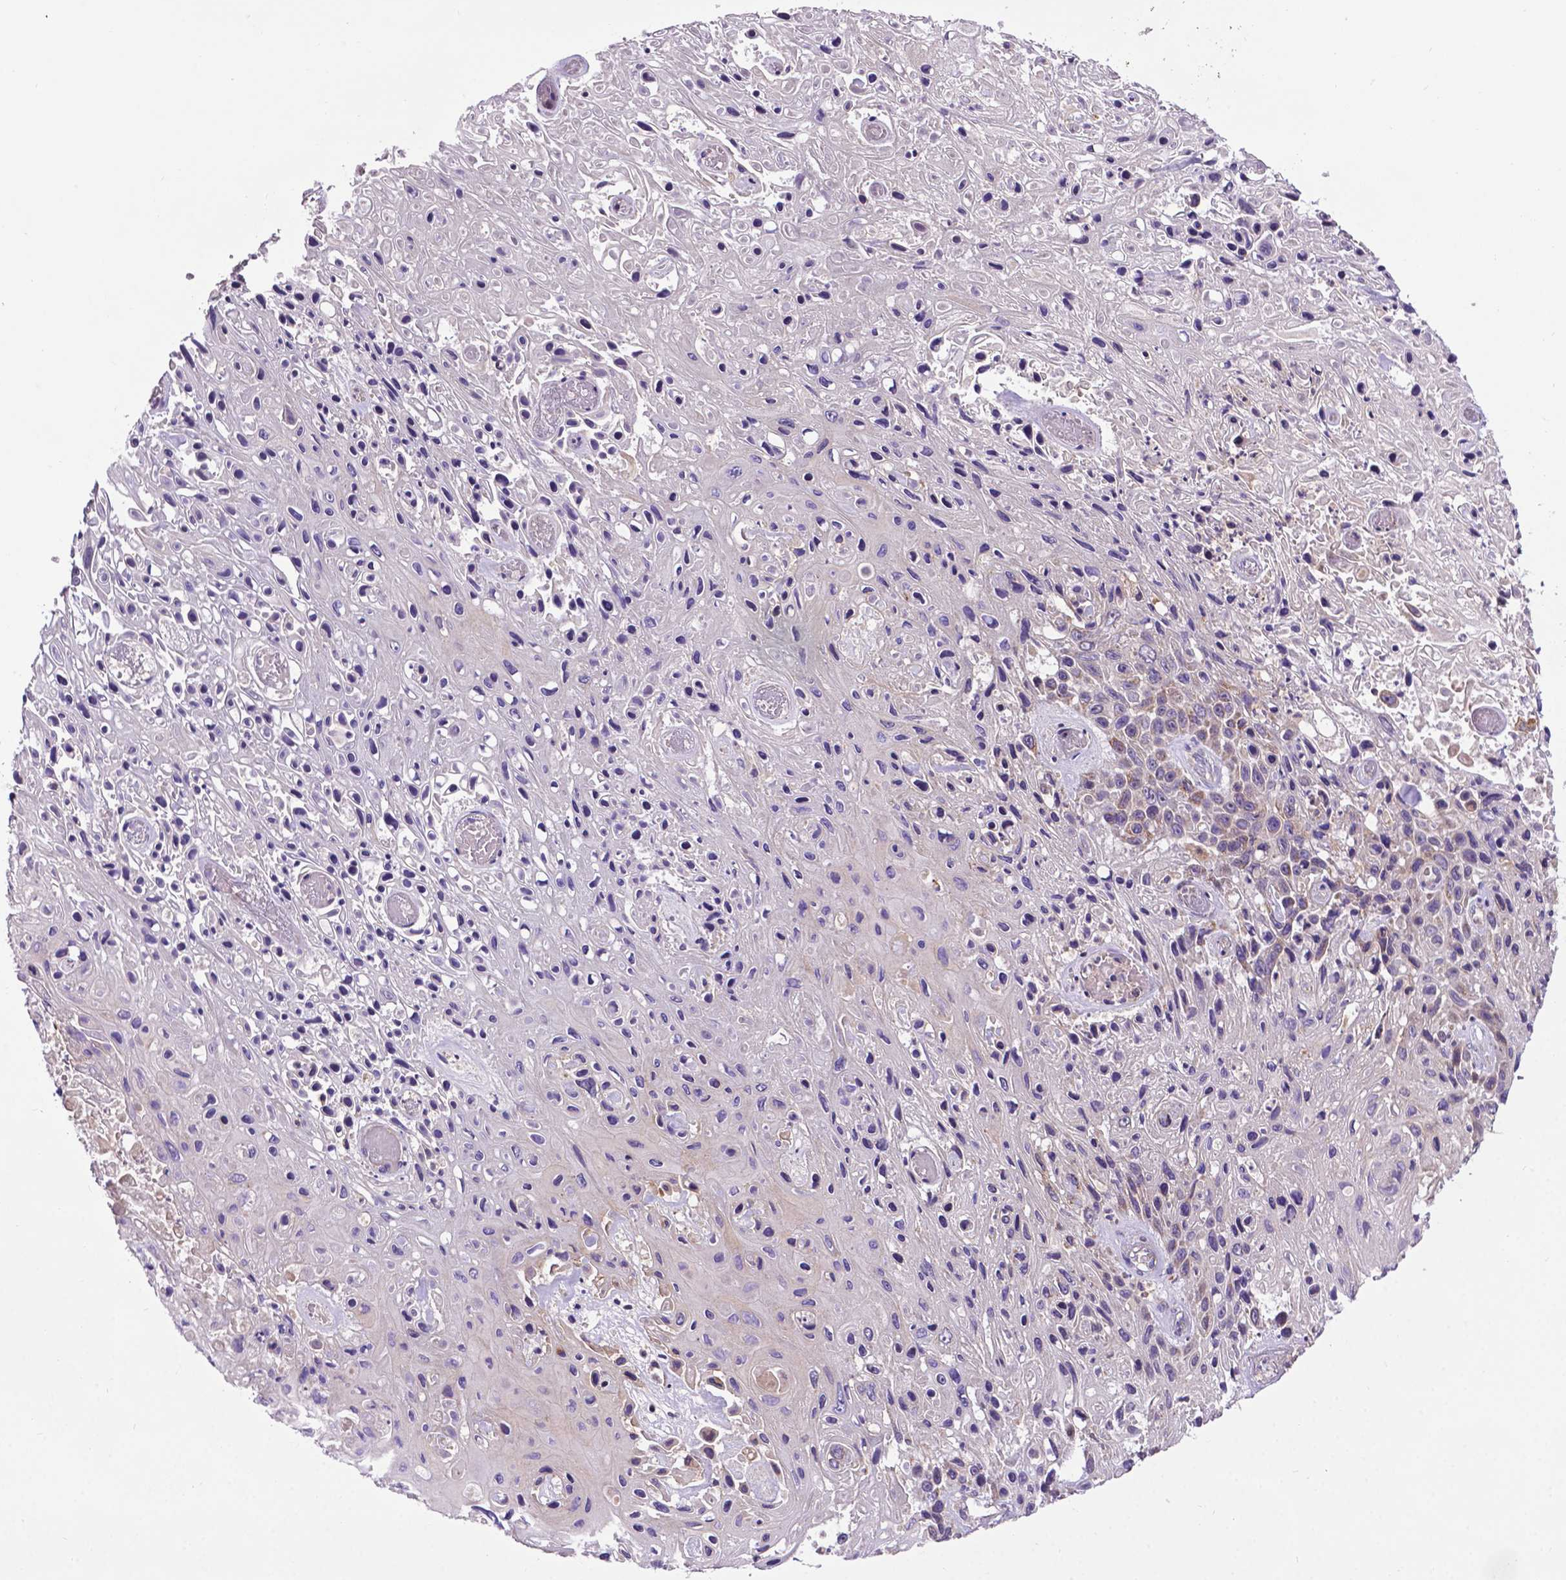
{"staining": {"intensity": "moderate", "quantity": "<25%", "location": "cytoplasmic/membranous"}, "tissue": "skin cancer", "cell_type": "Tumor cells", "image_type": "cancer", "snomed": [{"axis": "morphology", "description": "Squamous cell carcinoma, NOS"}, {"axis": "topography", "description": "Skin"}], "caption": "Skin cancer (squamous cell carcinoma) was stained to show a protein in brown. There is low levels of moderate cytoplasmic/membranous positivity in about <25% of tumor cells.", "gene": "SPNS2", "patient": {"sex": "male", "age": 82}}